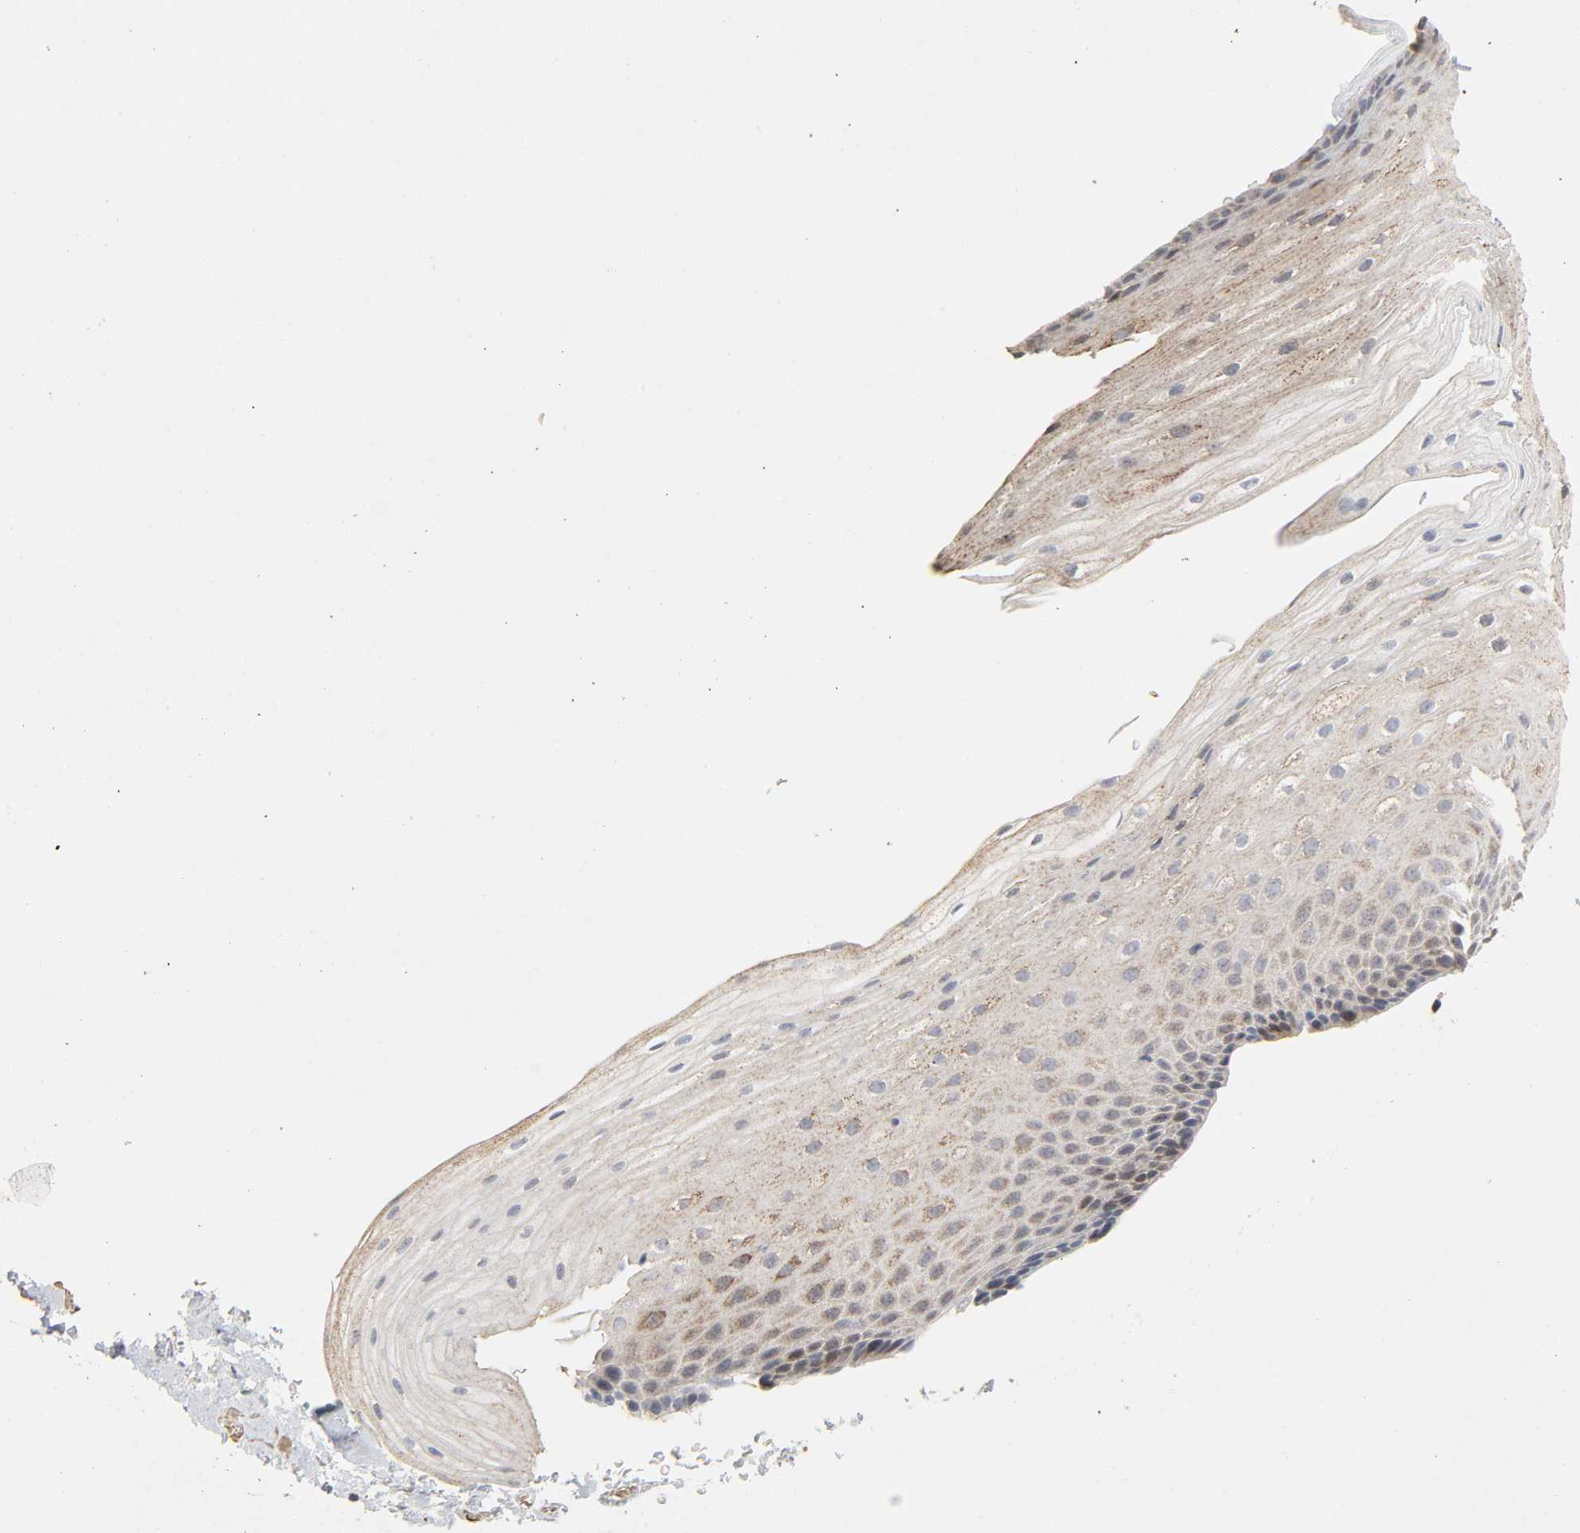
{"staining": {"intensity": "weak", "quantity": "25%-75%", "location": "cytoplasmic/membranous"}, "tissue": "esophagus", "cell_type": "Squamous epithelial cells", "image_type": "normal", "snomed": [{"axis": "morphology", "description": "Normal tissue, NOS"}, {"axis": "topography", "description": "Esophagus"}], "caption": "IHC of unremarkable esophagus displays low levels of weak cytoplasmic/membranous expression in approximately 25%-75% of squamous epithelial cells. The protein of interest is shown in brown color, while the nuclei are stained blue.", "gene": "CDK6", "patient": {"sex": "female", "age": 70}}